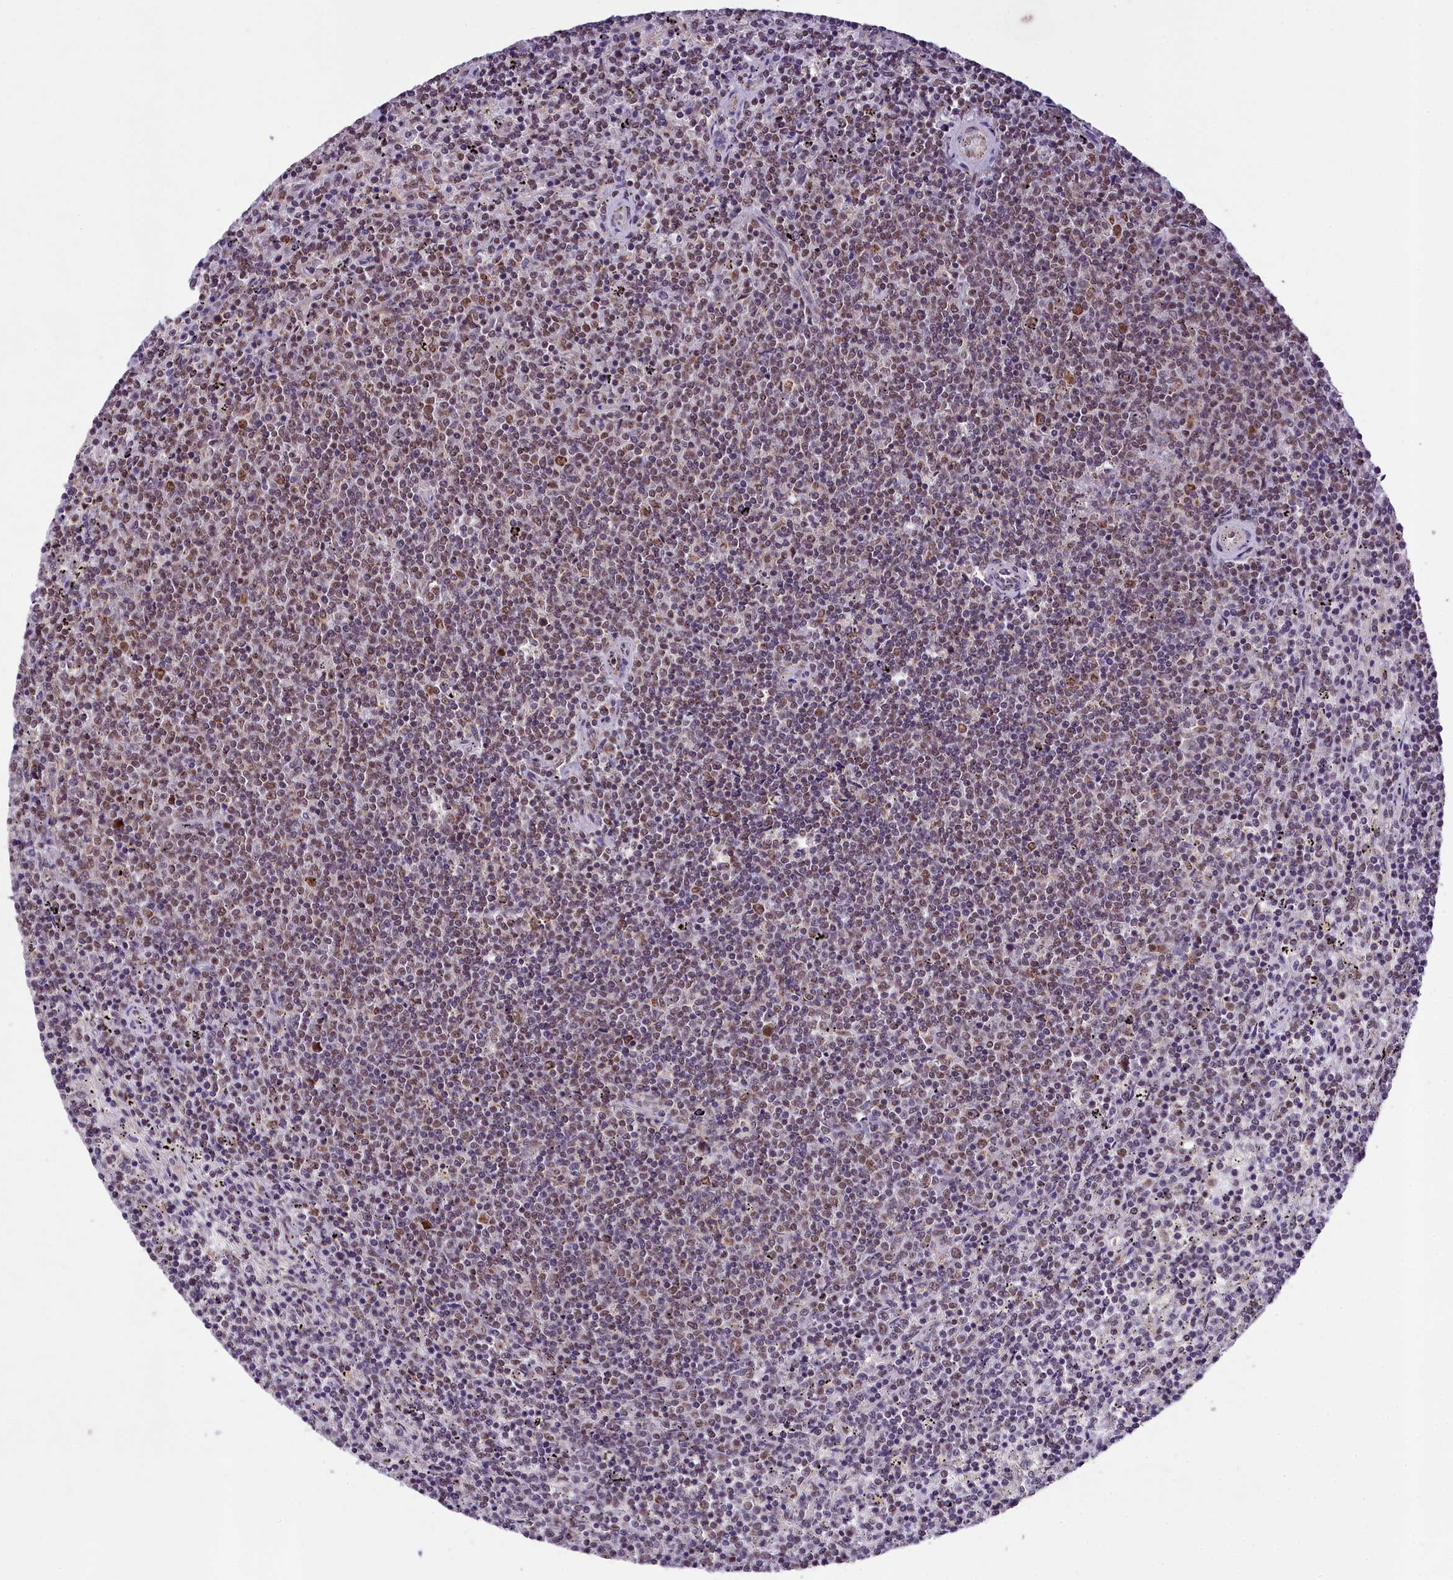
{"staining": {"intensity": "weak", "quantity": "<25%", "location": "nuclear"}, "tissue": "lymphoma", "cell_type": "Tumor cells", "image_type": "cancer", "snomed": [{"axis": "morphology", "description": "Malignant lymphoma, non-Hodgkin's type, Low grade"}, {"axis": "topography", "description": "Spleen"}], "caption": "Immunohistochemistry (IHC) histopathology image of human lymphoma stained for a protein (brown), which displays no positivity in tumor cells.", "gene": "PAF1", "patient": {"sex": "female", "age": 50}}